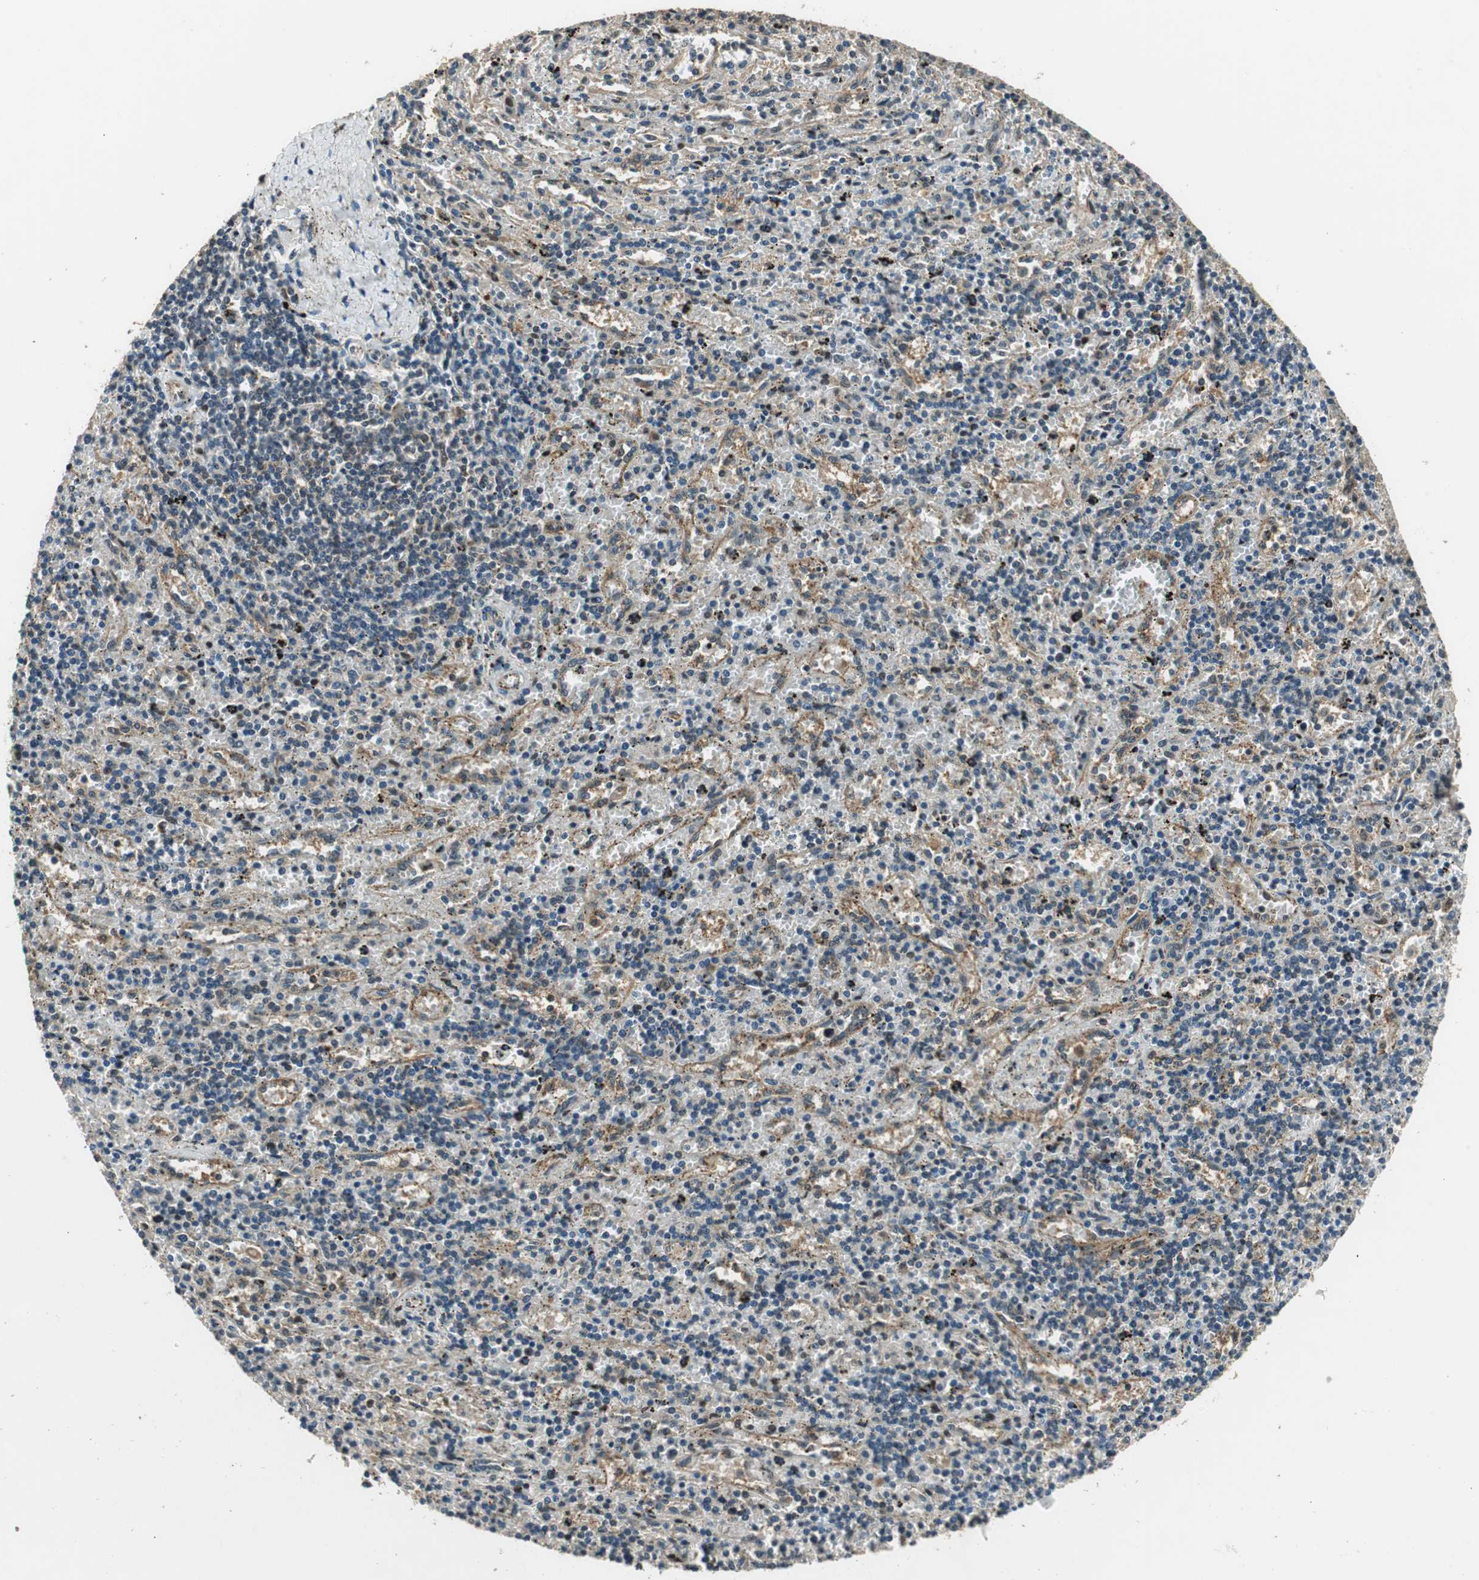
{"staining": {"intensity": "weak", "quantity": "25%-75%", "location": "cytoplasmic/membranous"}, "tissue": "lymphoma", "cell_type": "Tumor cells", "image_type": "cancer", "snomed": [{"axis": "morphology", "description": "Malignant lymphoma, non-Hodgkin's type, Low grade"}, {"axis": "topography", "description": "Spleen"}], "caption": "High-magnification brightfield microscopy of lymphoma stained with DAB (brown) and counterstained with hematoxylin (blue). tumor cells exhibit weak cytoplasmic/membranous positivity is seen in about25%-75% of cells. (DAB IHC, brown staining for protein, blue staining for nuclei).", "gene": "PSMB4", "patient": {"sex": "male", "age": 76}}